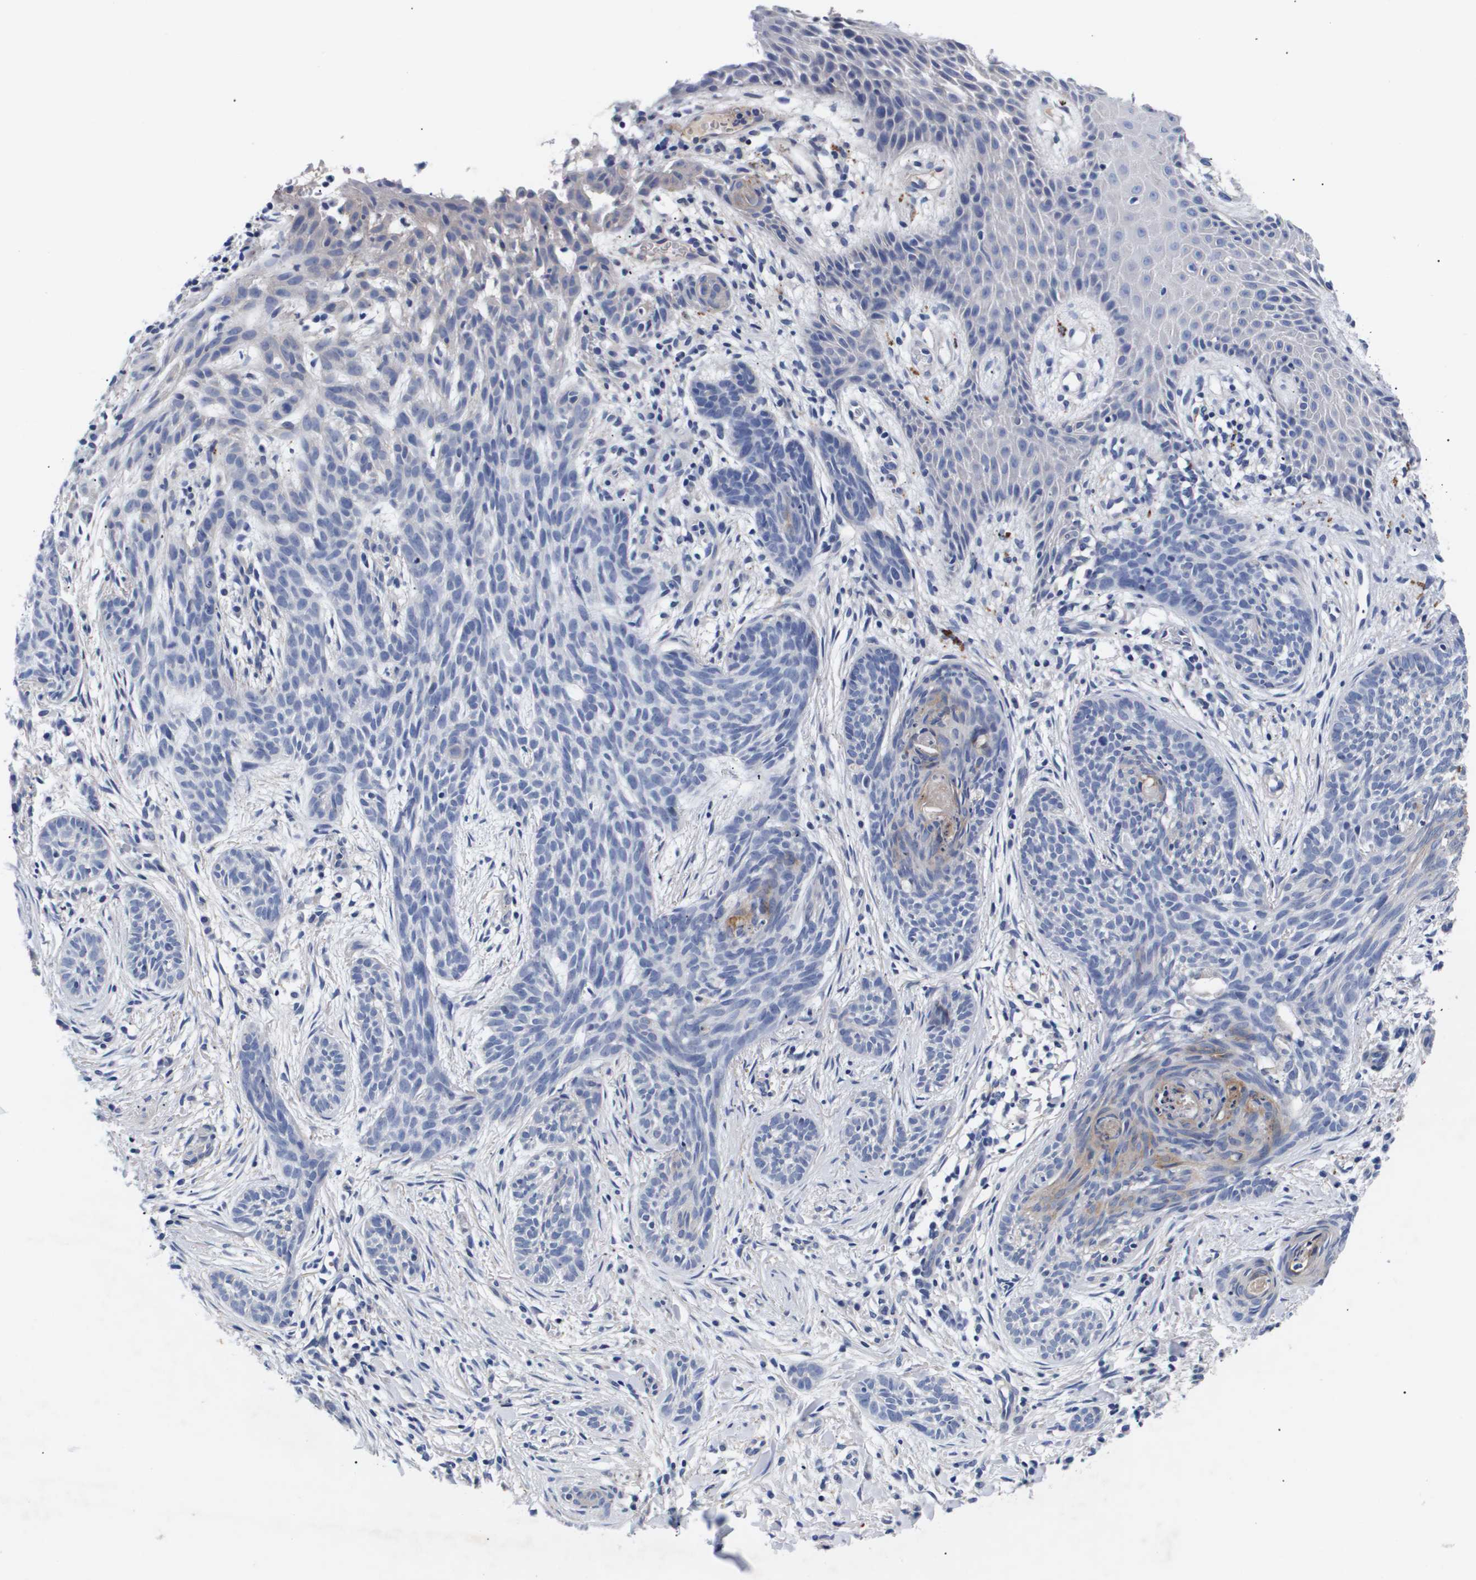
{"staining": {"intensity": "negative", "quantity": "none", "location": "none"}, "tissue": "skin cancer", "cell_type": "Tumor cells", "image_type": "cancer", "snomed": [{"axis": "morphology", "description": "Basal cell carcinoma"}, {"axis": "topography", "description": "Skin"}], "caption": "DAB (3,3'-diaminobenzidine) immunohistochemical staining of human skin cancer (basal cell carcinoma) demonstrates no significant expression in tumor cells.", "gene": "ATP6V0A4", "patient": {"sex": "female", "age": 59}}